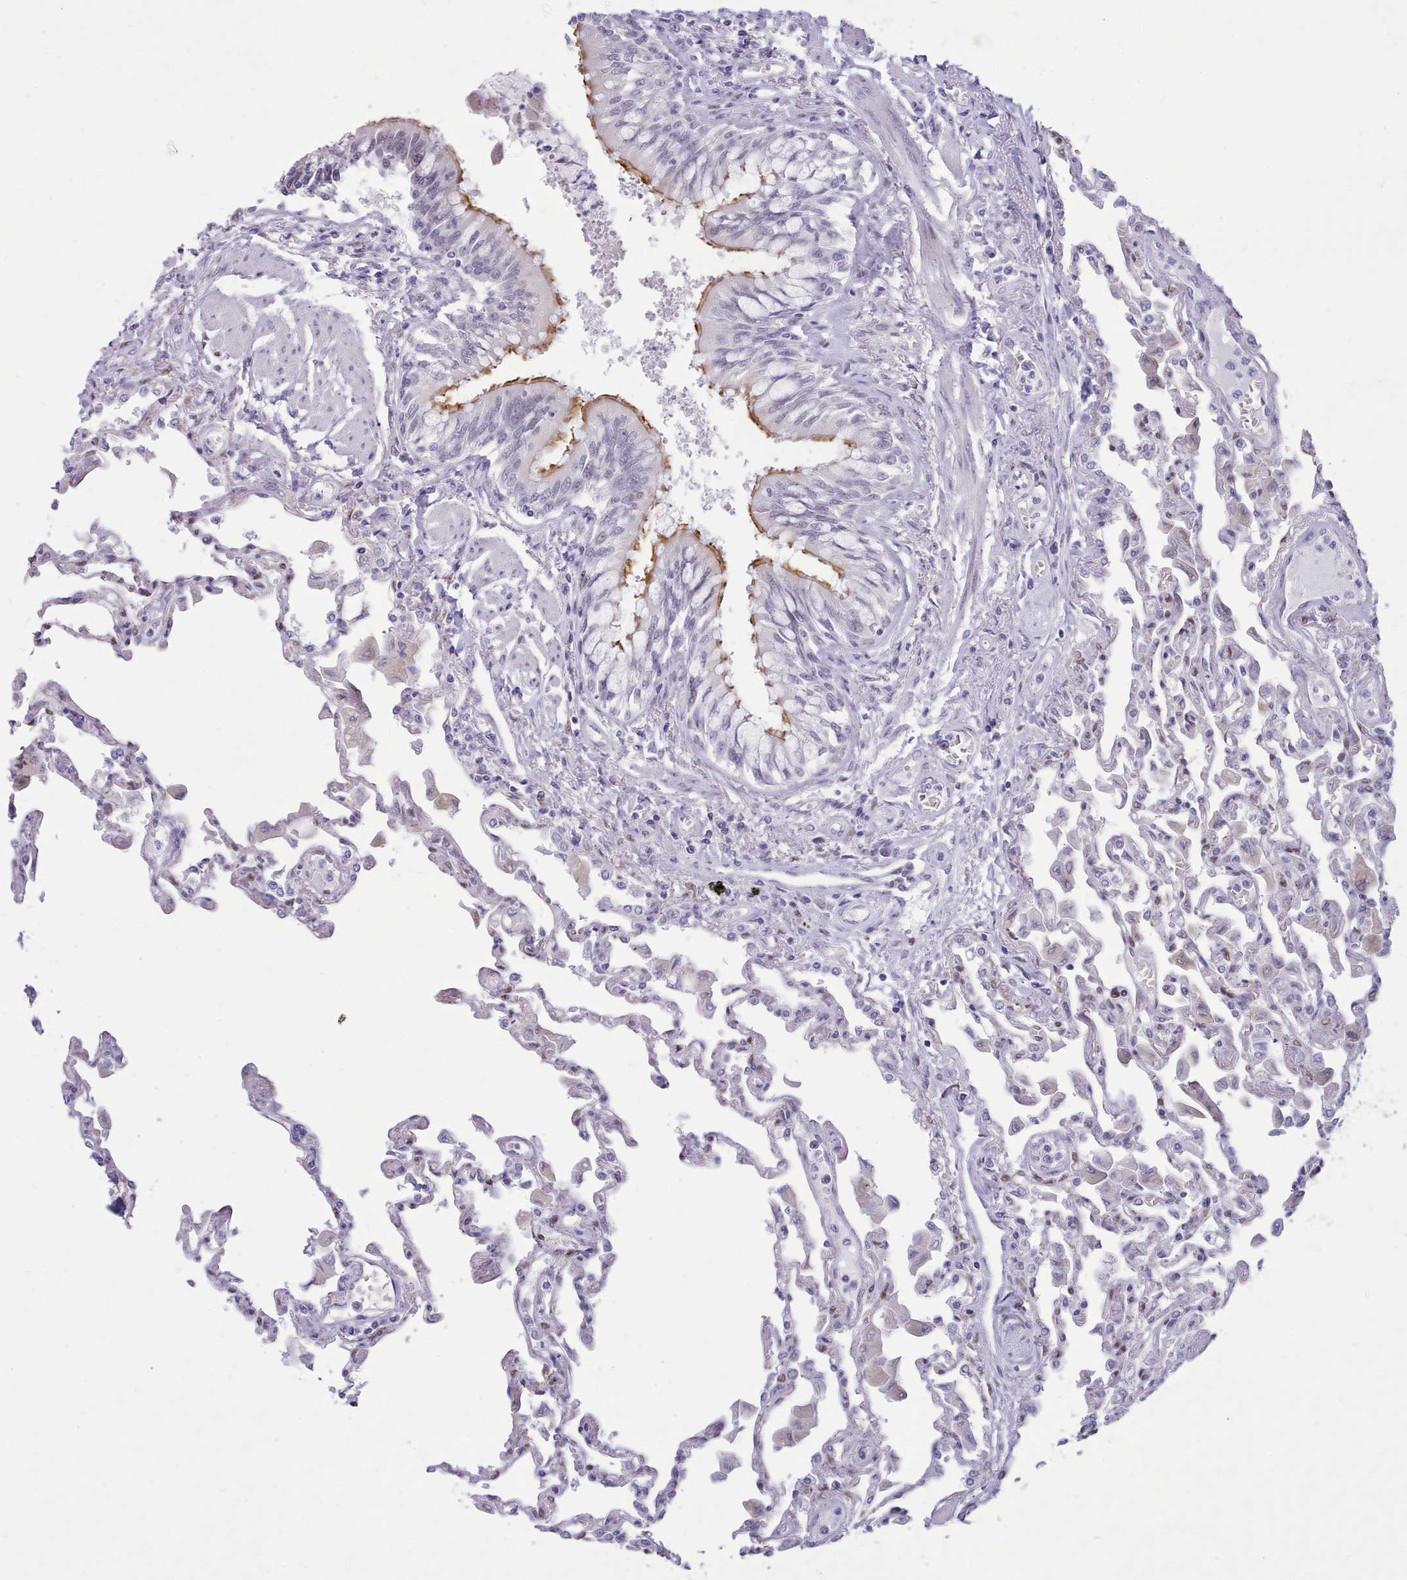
{"staining": {"intensity": "negative", "quantity": "none", "location": "none"}, "tissue": "lung", "cell_type": "Alveolar cells", "image_type": "normal", "snomed": [{"axis": "morphology", "description": "Normal tissue, NOS"}, {"axis": "topography", "description": "Bronchus"}, {"axis": "topography", "description": "Lung"}], "caption": "DAB immunohistochemical staining of benign human lung reveals no significant staining in alveolar cells.", "gene": "TMEM253", "patient": {"sex": "female", "age": 49}}